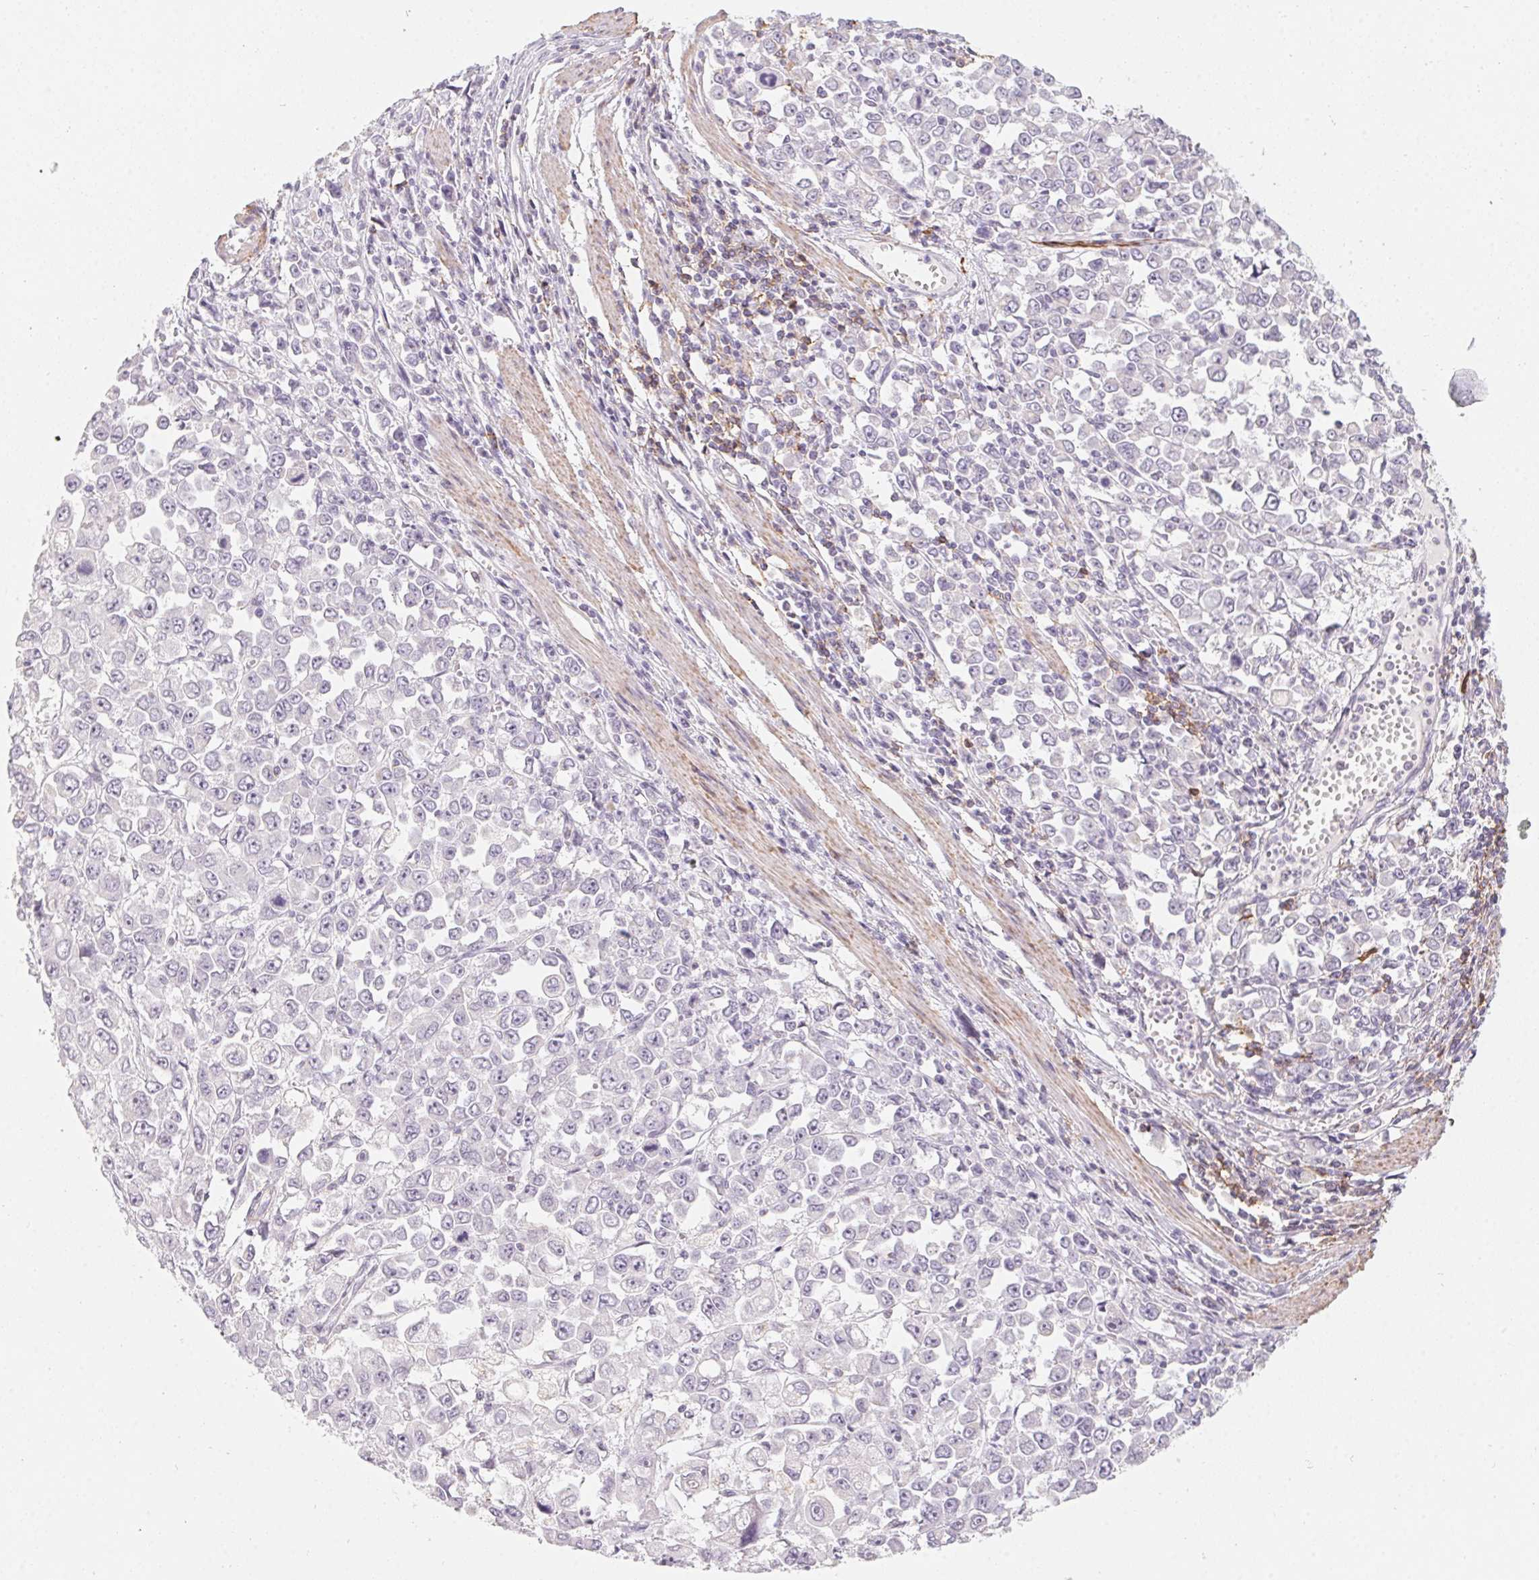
{"staining": {"intensity": "negative", "quantity": "none", "location": "none"}, "tissue": "stomach cancer", "cell_type": "Tumor cells", "image_type": "cancer", "snomed": [{"axis": "morphology", "description": "Adenocarcinoma, NOS"}, {"axis": "topography", "description": "Stomach, upper"}], "caption": "The immunohistochemistry image has no significant expression in tumor cells of stomach cancer (adenocarcinoma) tissue.", "gene": "PRPH", "patient": {"sex": "male", "age": 70}}